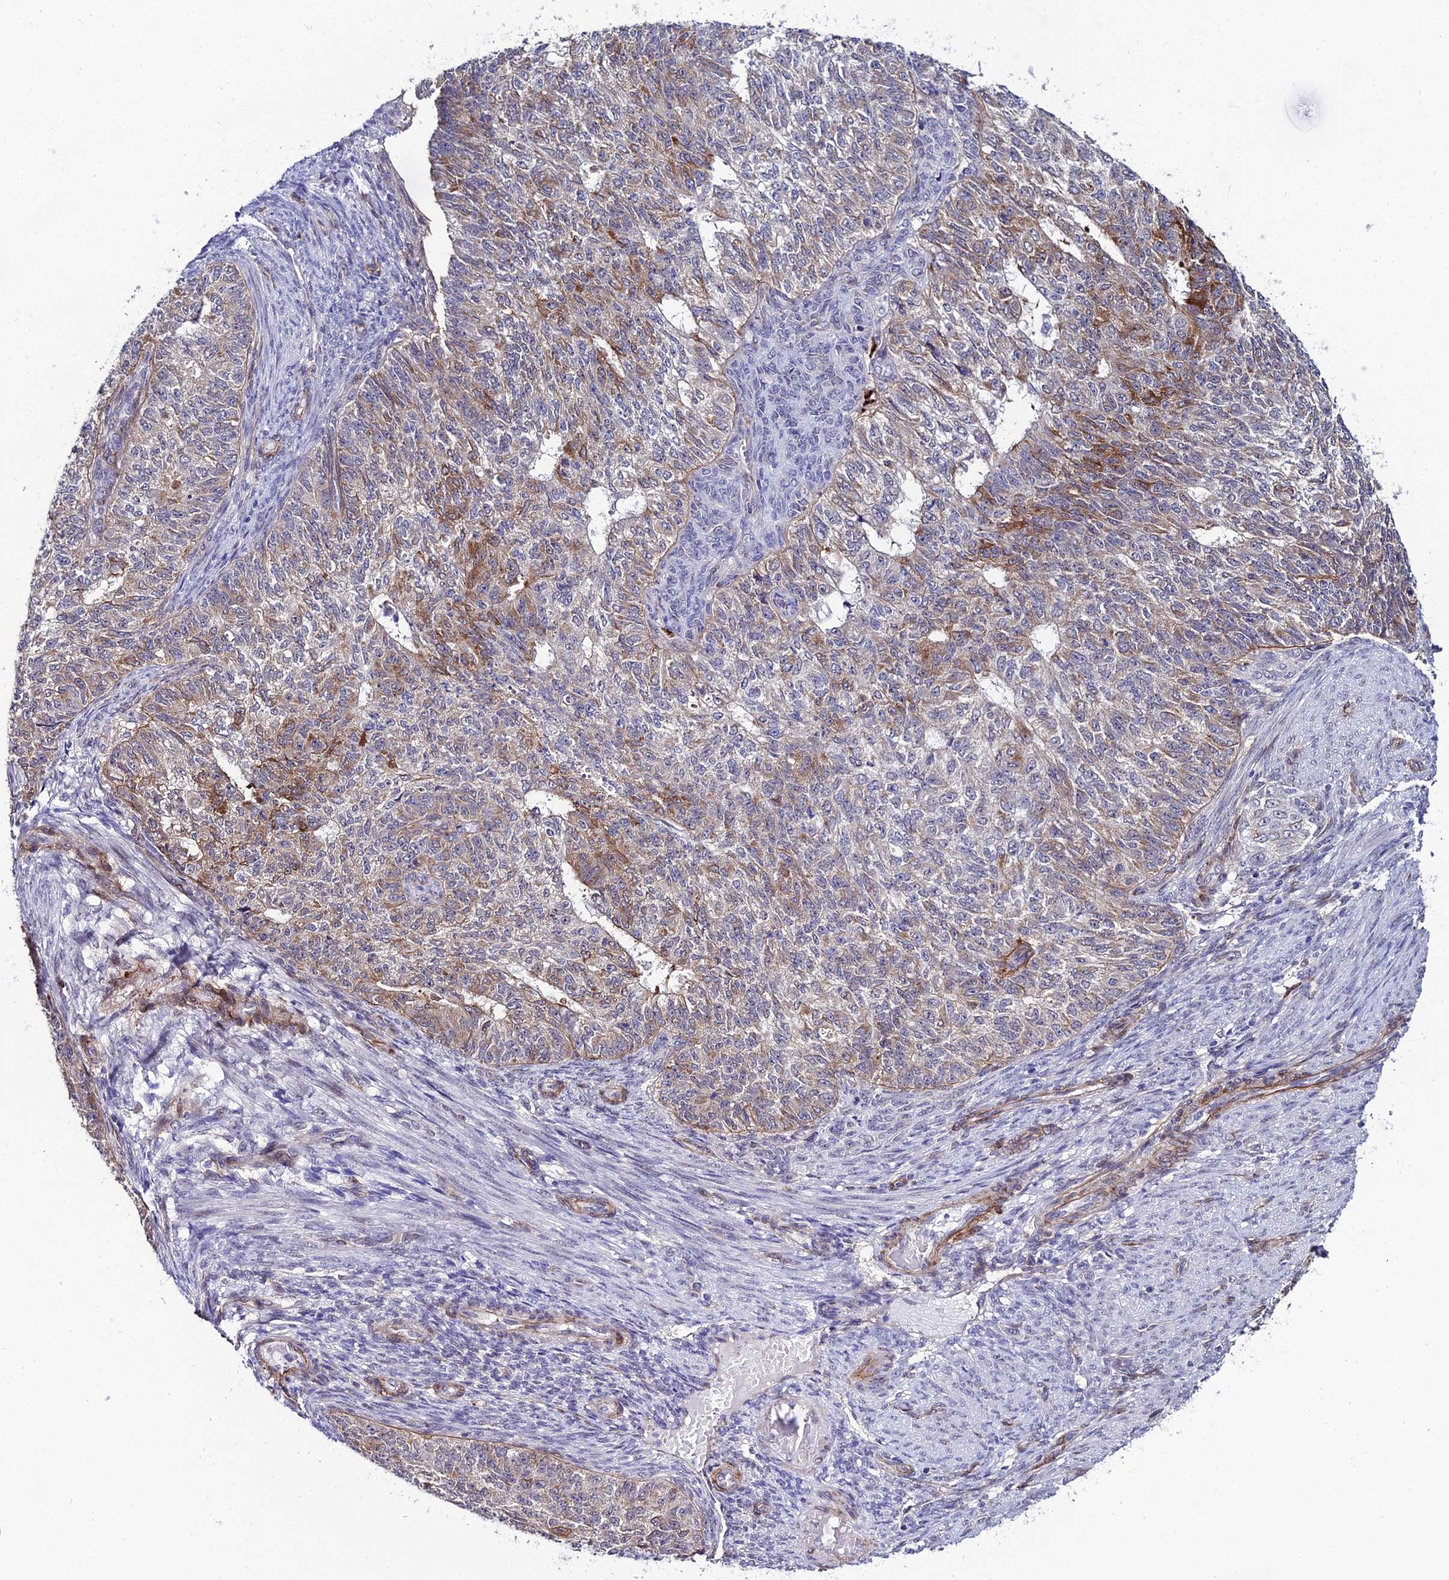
{"staining": {"intensity": "moderate", "quantity": "<25%", "location": "cytoplasmic/membranous"}, "tissue": "endometrial cancer", "cell_type": "Tumor cells", "image_type": "cancer", "snomed": [{"axis": "morphology", "description": "Adenocarcinoma, NOS"}, {"axis": "topography", "description": "Endometrium"}], "caption": "An image of human endometrial cancer stained for a protein shows moderate cytoplasmic/membranous brown staining in tumor cells.", "gene": "SYT15", "patient": {"sex": "female", "age": 32}}